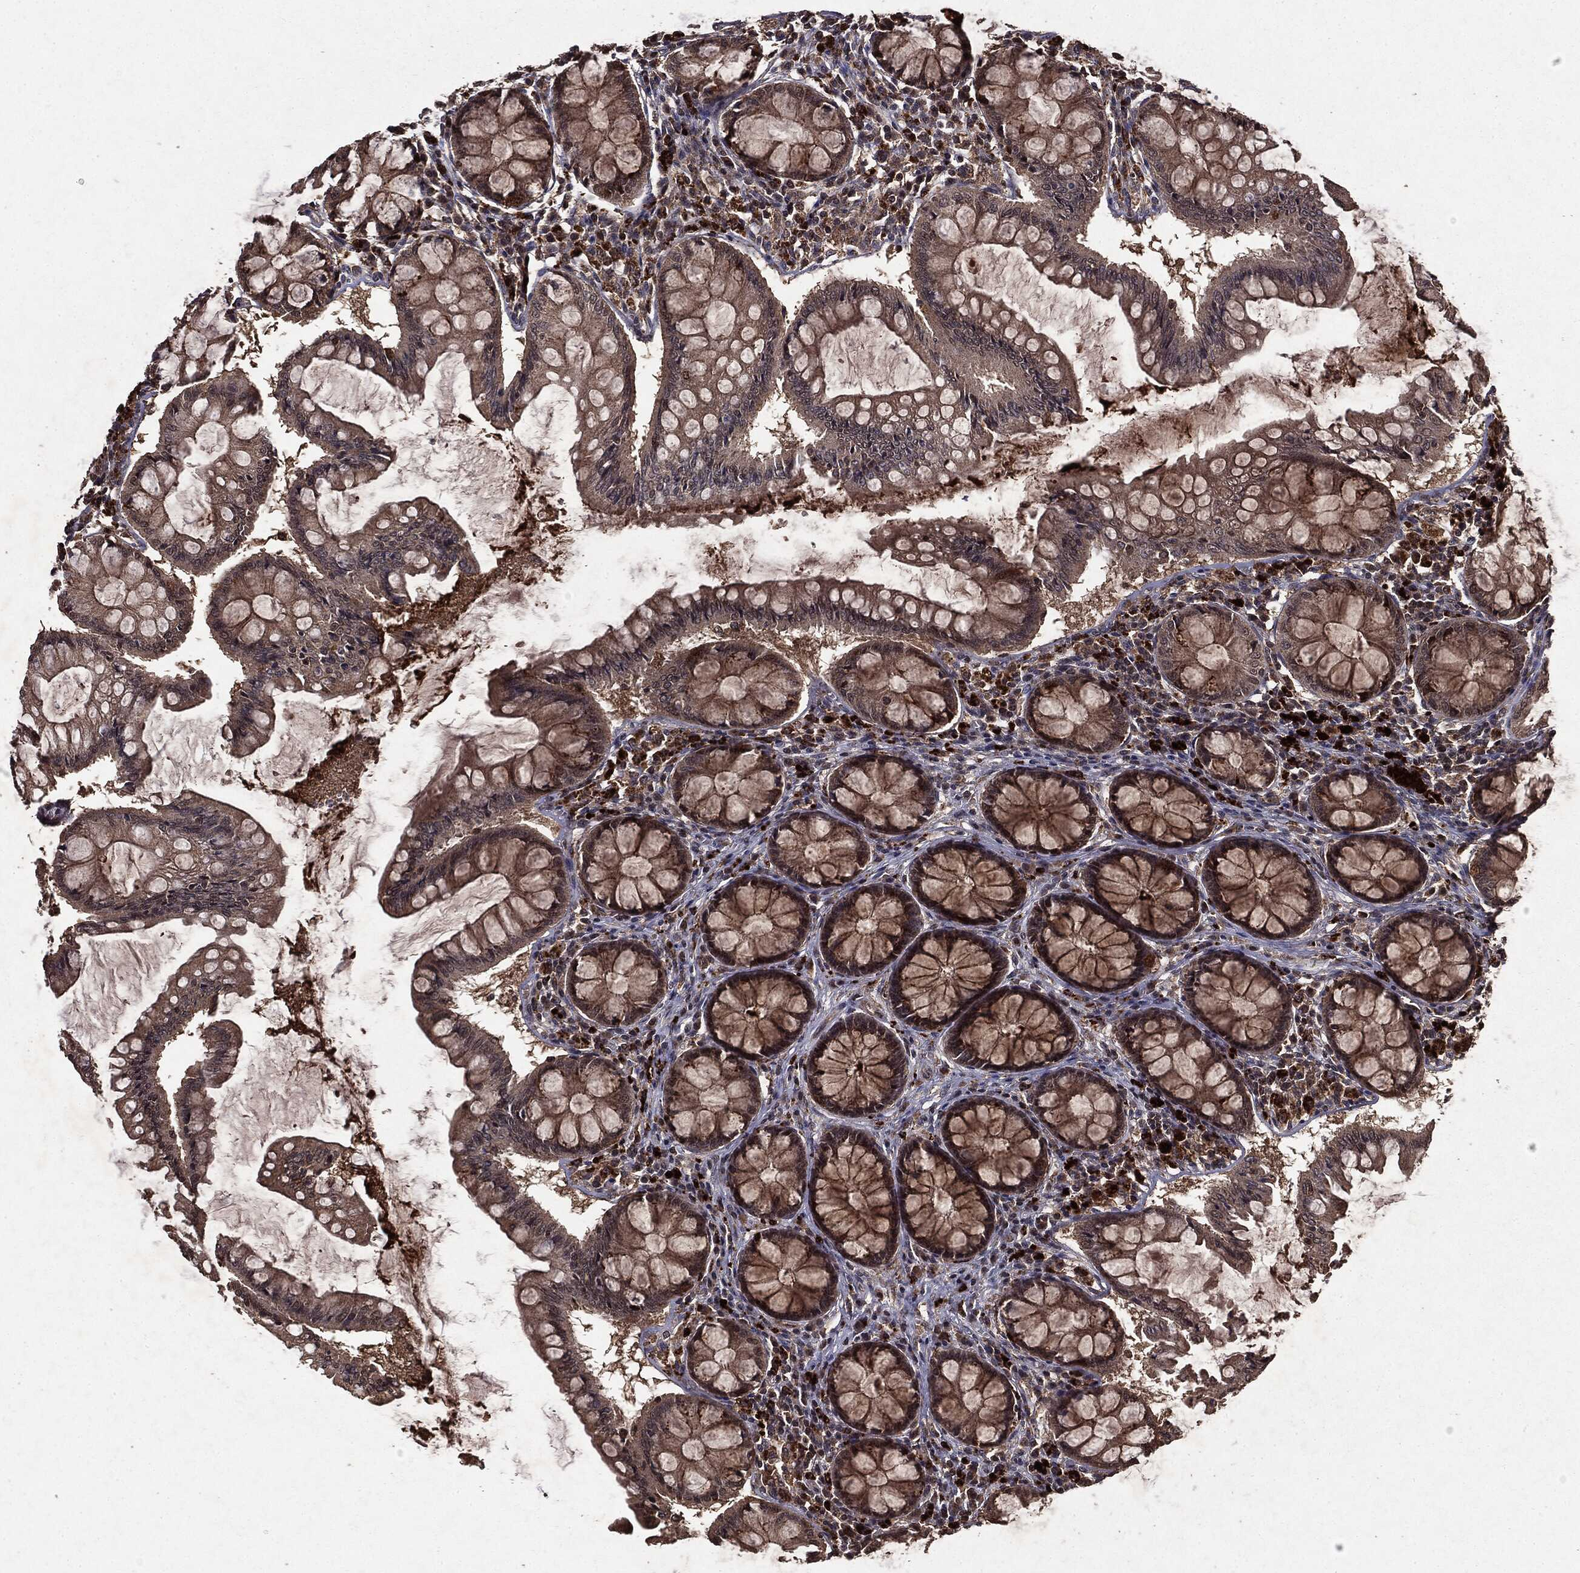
{"staining": {"intensity": "moderate", "quantity": "25%-75%", "location": "cytoplasmic/membranous"}, "tissue": "colon", "cell_type": "Endothelial cells", "image_type": "normal", "snomed": [{"axis": "morphology", "description": "Normal tissue, NOS"}, {"axis": "topography", "description": "Colon"}], "caption": "About 25%-75% of endothelial cells in unremarkable human colon display moderate cytoplasmic/membranous protein expression as visualized by brown immunohistochemical staining.", "gene": "MTOR", "patient": {"sex": "female", "age": 65}}